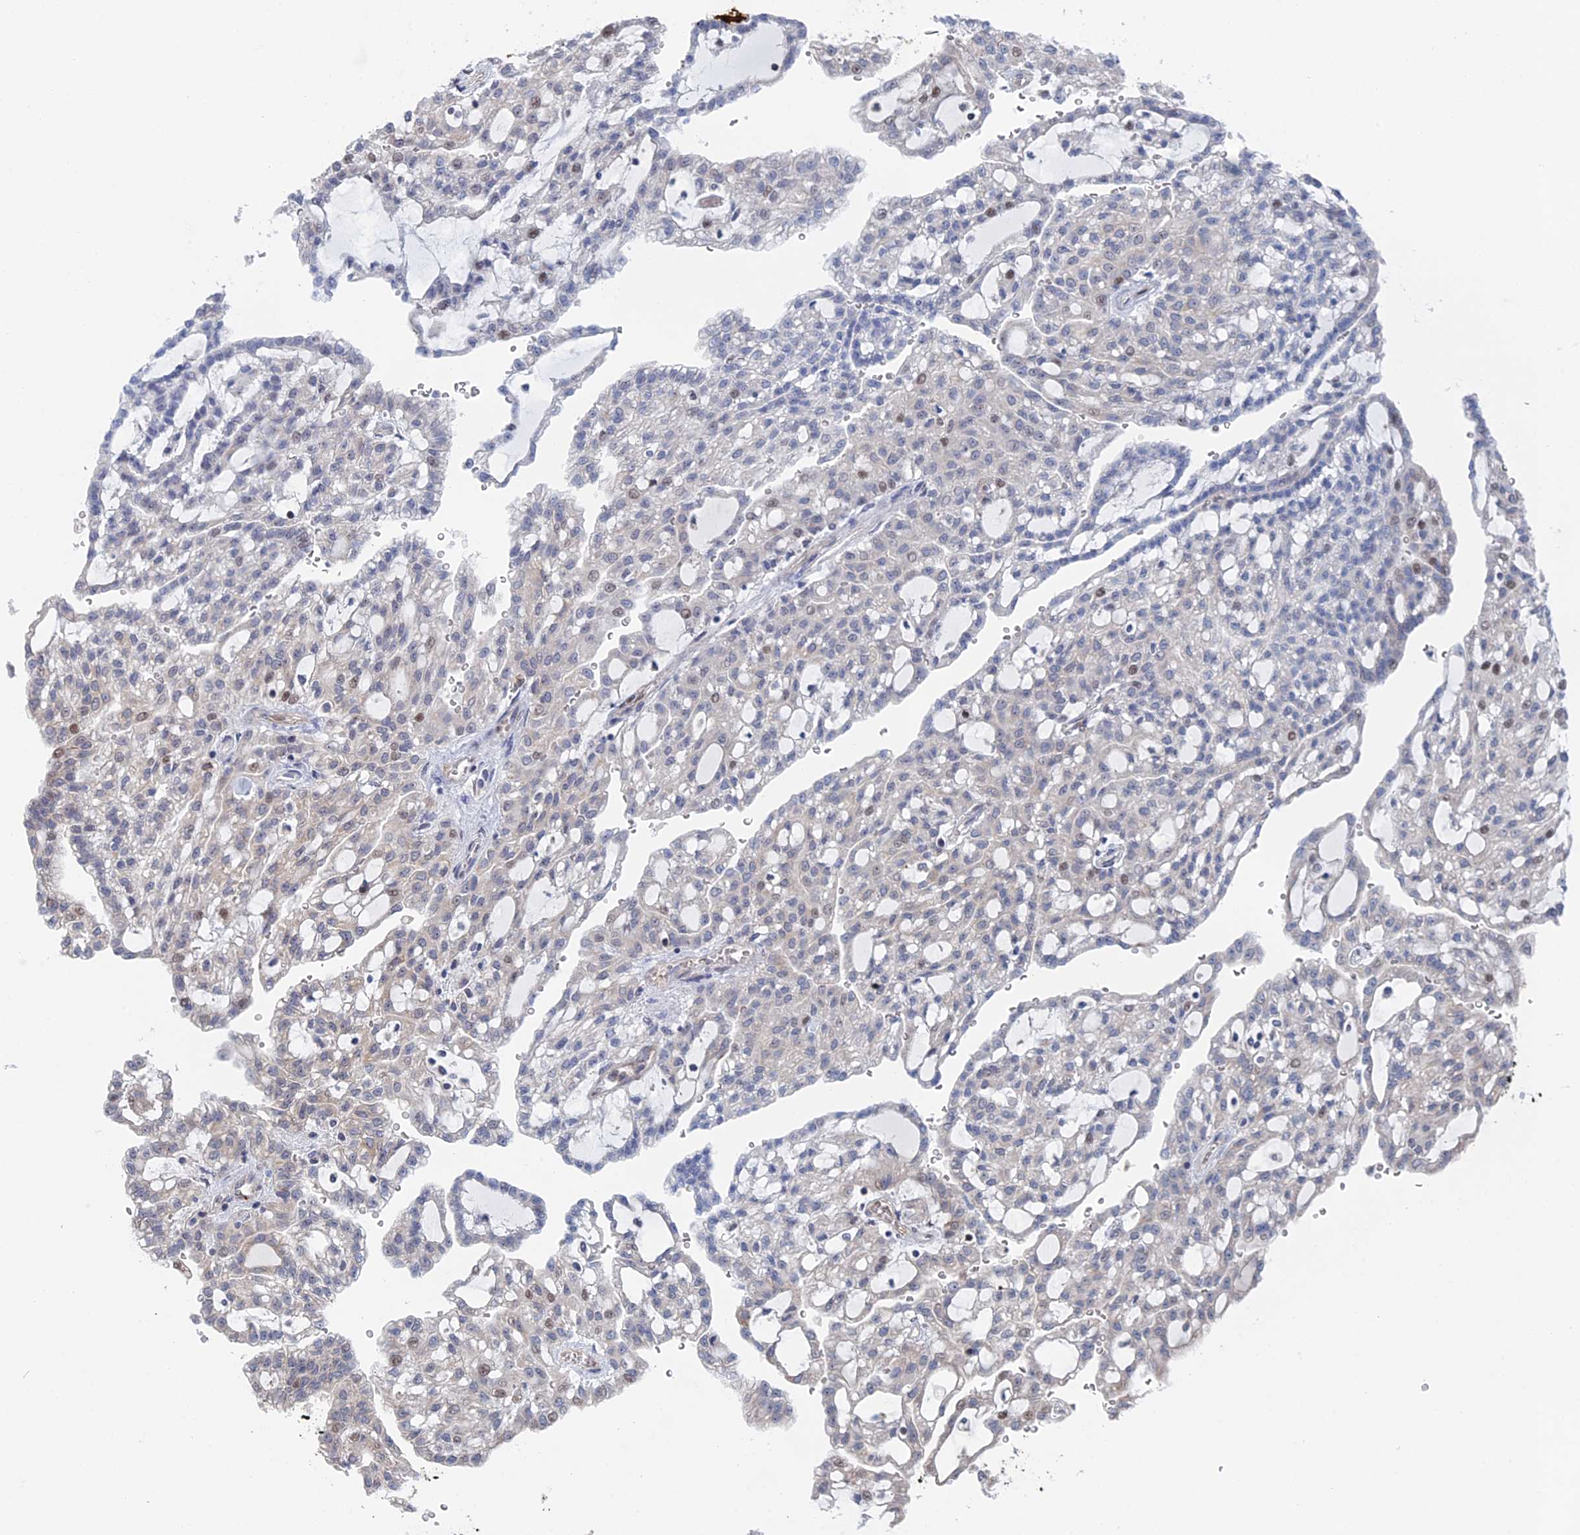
{"staining": {"intensity": "weak", "quantity": "<25%", "location": "cytoplasmic/membranous"}, "tissue": "renal cancer", "cell_type": "Tumor cells", "image_type": "cancer", "snomed": [{"axis": "morphology", "description": "Adenocarcinoma, NOS"}, {"axis": "topography", "description": "Kidney"}], "caption": "The immunohistochemistry photomicrograph has no significant expression in tumor cells of adenocarcinoma (renal) tissue.", "gene": "IL7", "patient": {"sex": "male", "age": 63}}